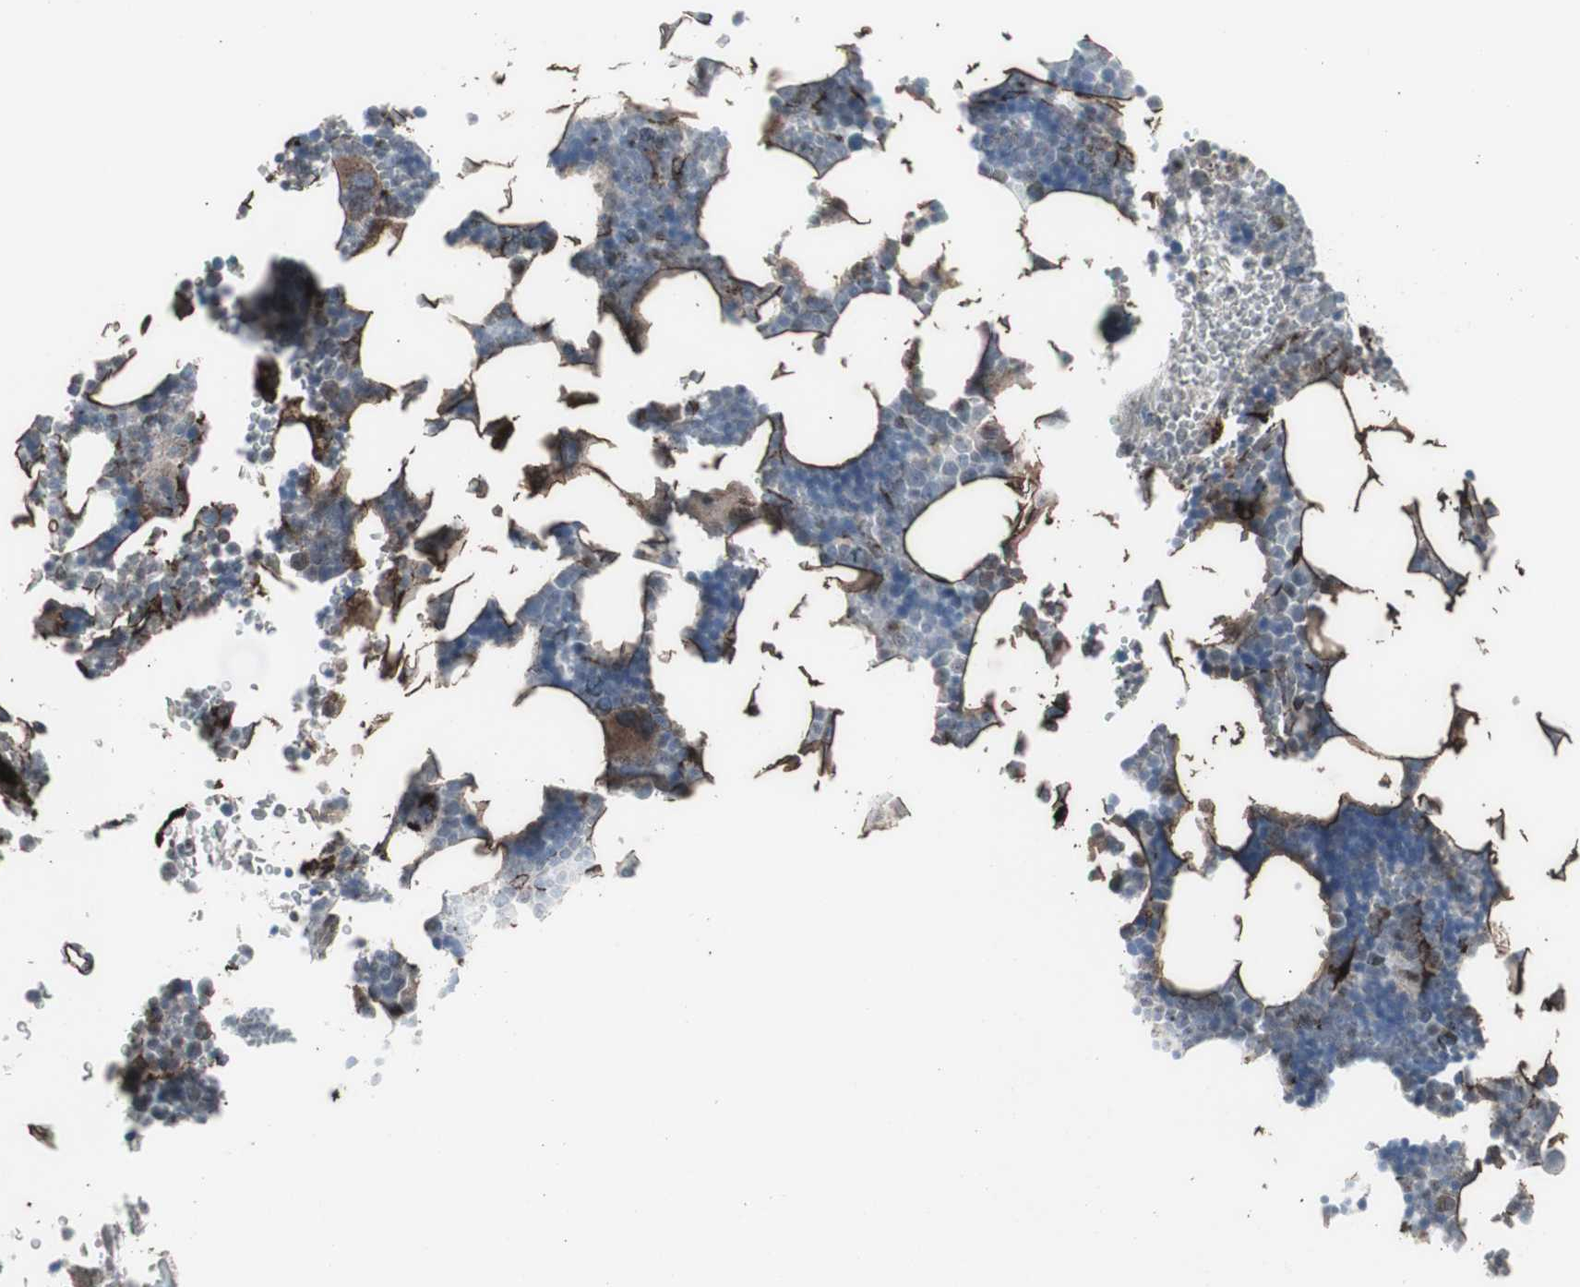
{"staining": {"intensity": "negative", "quantity": "none", "location": "none"}, "tissue": "bone marrow", "cell_type": "Hematopoietic cells", "image_type": "normal", "snomed": [{"axis": "morphology", "description": "Normal tissue, NOS"}, {"axis": "topography", "description": "Bone marrow"}], "caption": "DAB (3,3'-diaminobenzidine) immunohistochemical staining of benign human bone marrow reveals no significant expression in hematopoietic cells. The staining was performed using DAB to visualize the protein expression in brown, while the nuclei were stained in blue with hematoxylin (Magnification: 20x).", "gene": "PDGFA", "patient": {"sex": "female", "age": 73}}